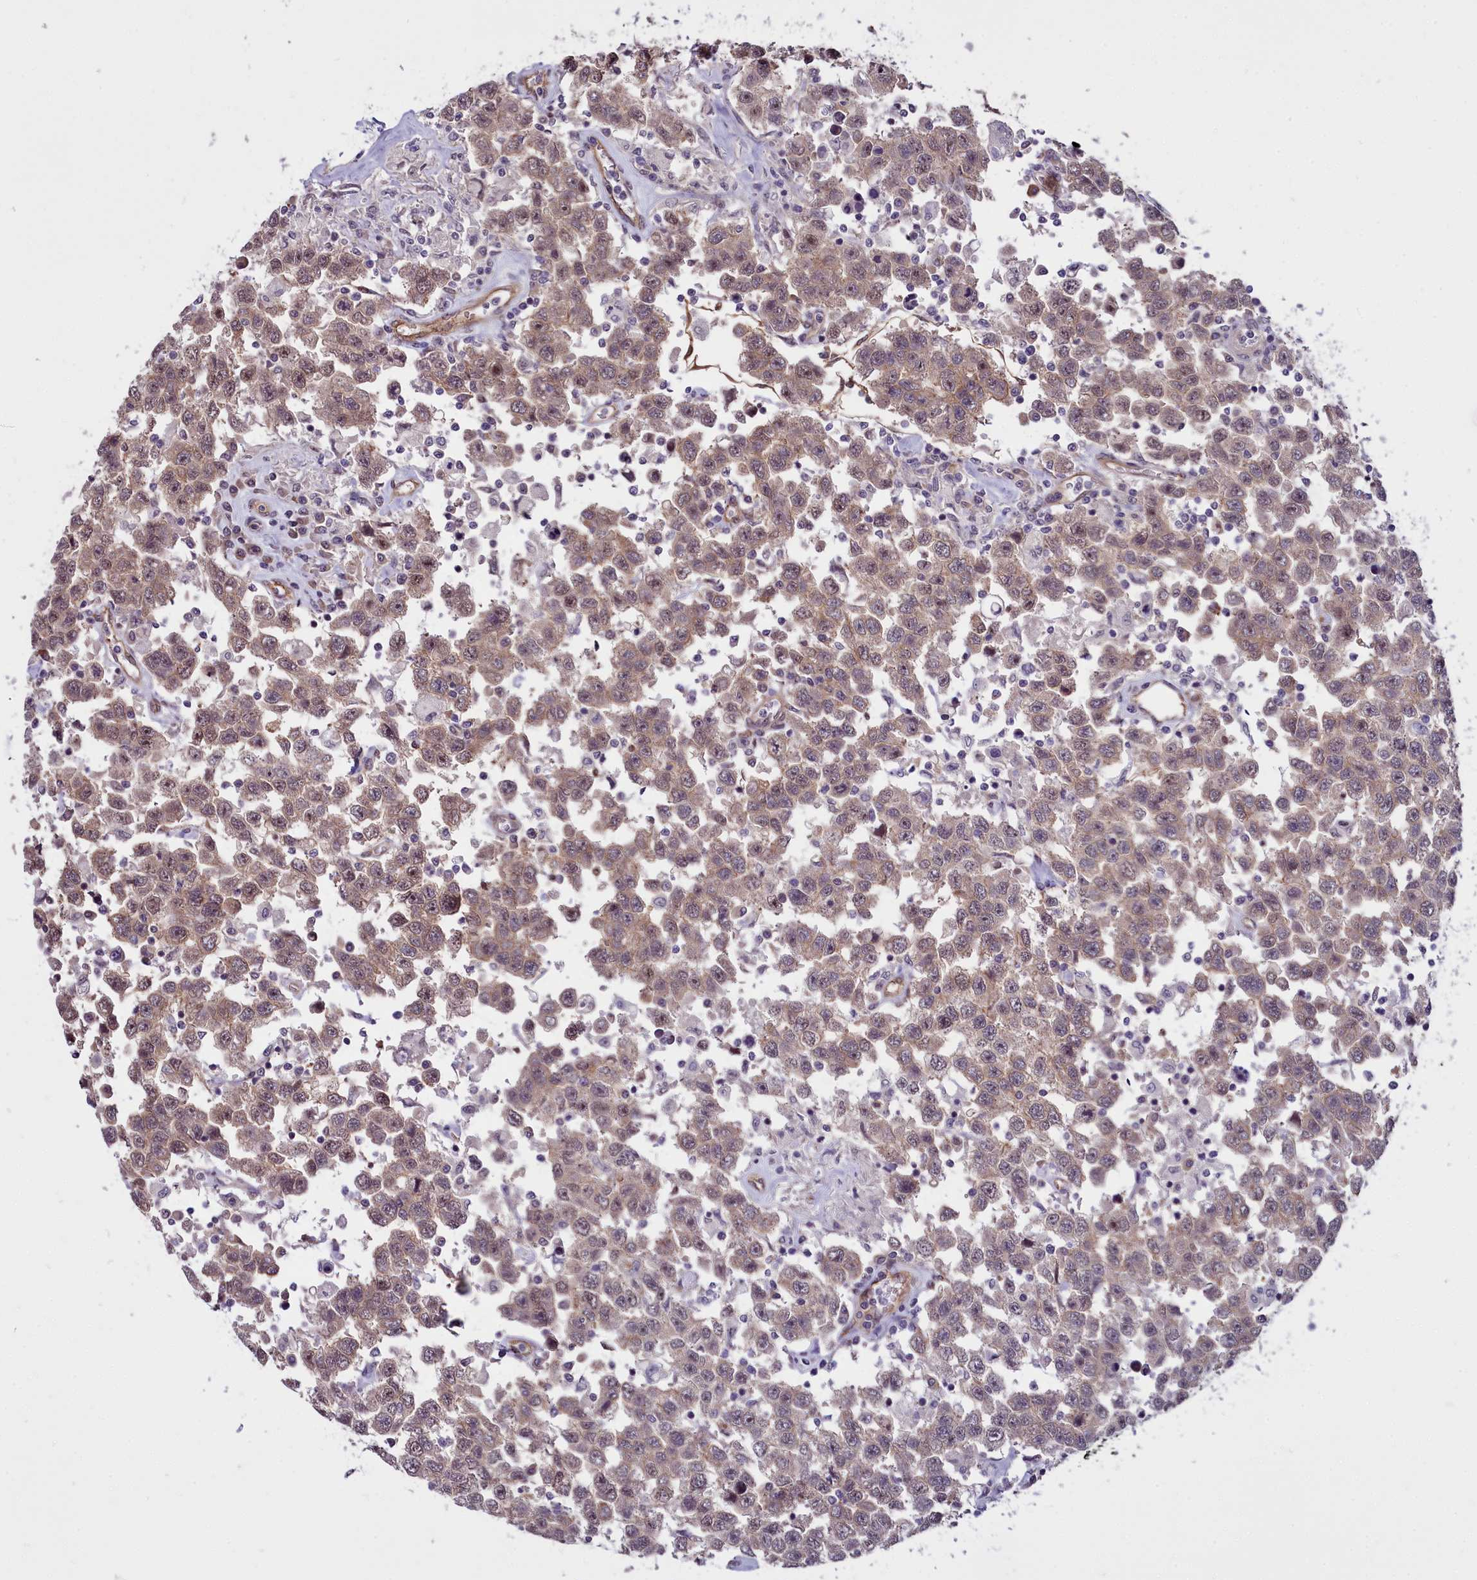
{"staining": {"intensity": "weak", "quantity": ">75%", "location": "cytoplasmic/membranous"}, "tissue": "testis cancer", "cell_type": "Tumor cells", "image_type": "cancer", "snomed": [{"axis": "morphology", "description": "Seminoma, NOS"}, {"axis": "topography", "description": "Testis"}], "caption": "About >75% of tumor cells in testis seminoma show weak cytoplasmic/membranous protein expression as visualized by brown immunohistochemical staining.", "gene": "BCAR1", "patient": {"sex": "male", "age": 41}}